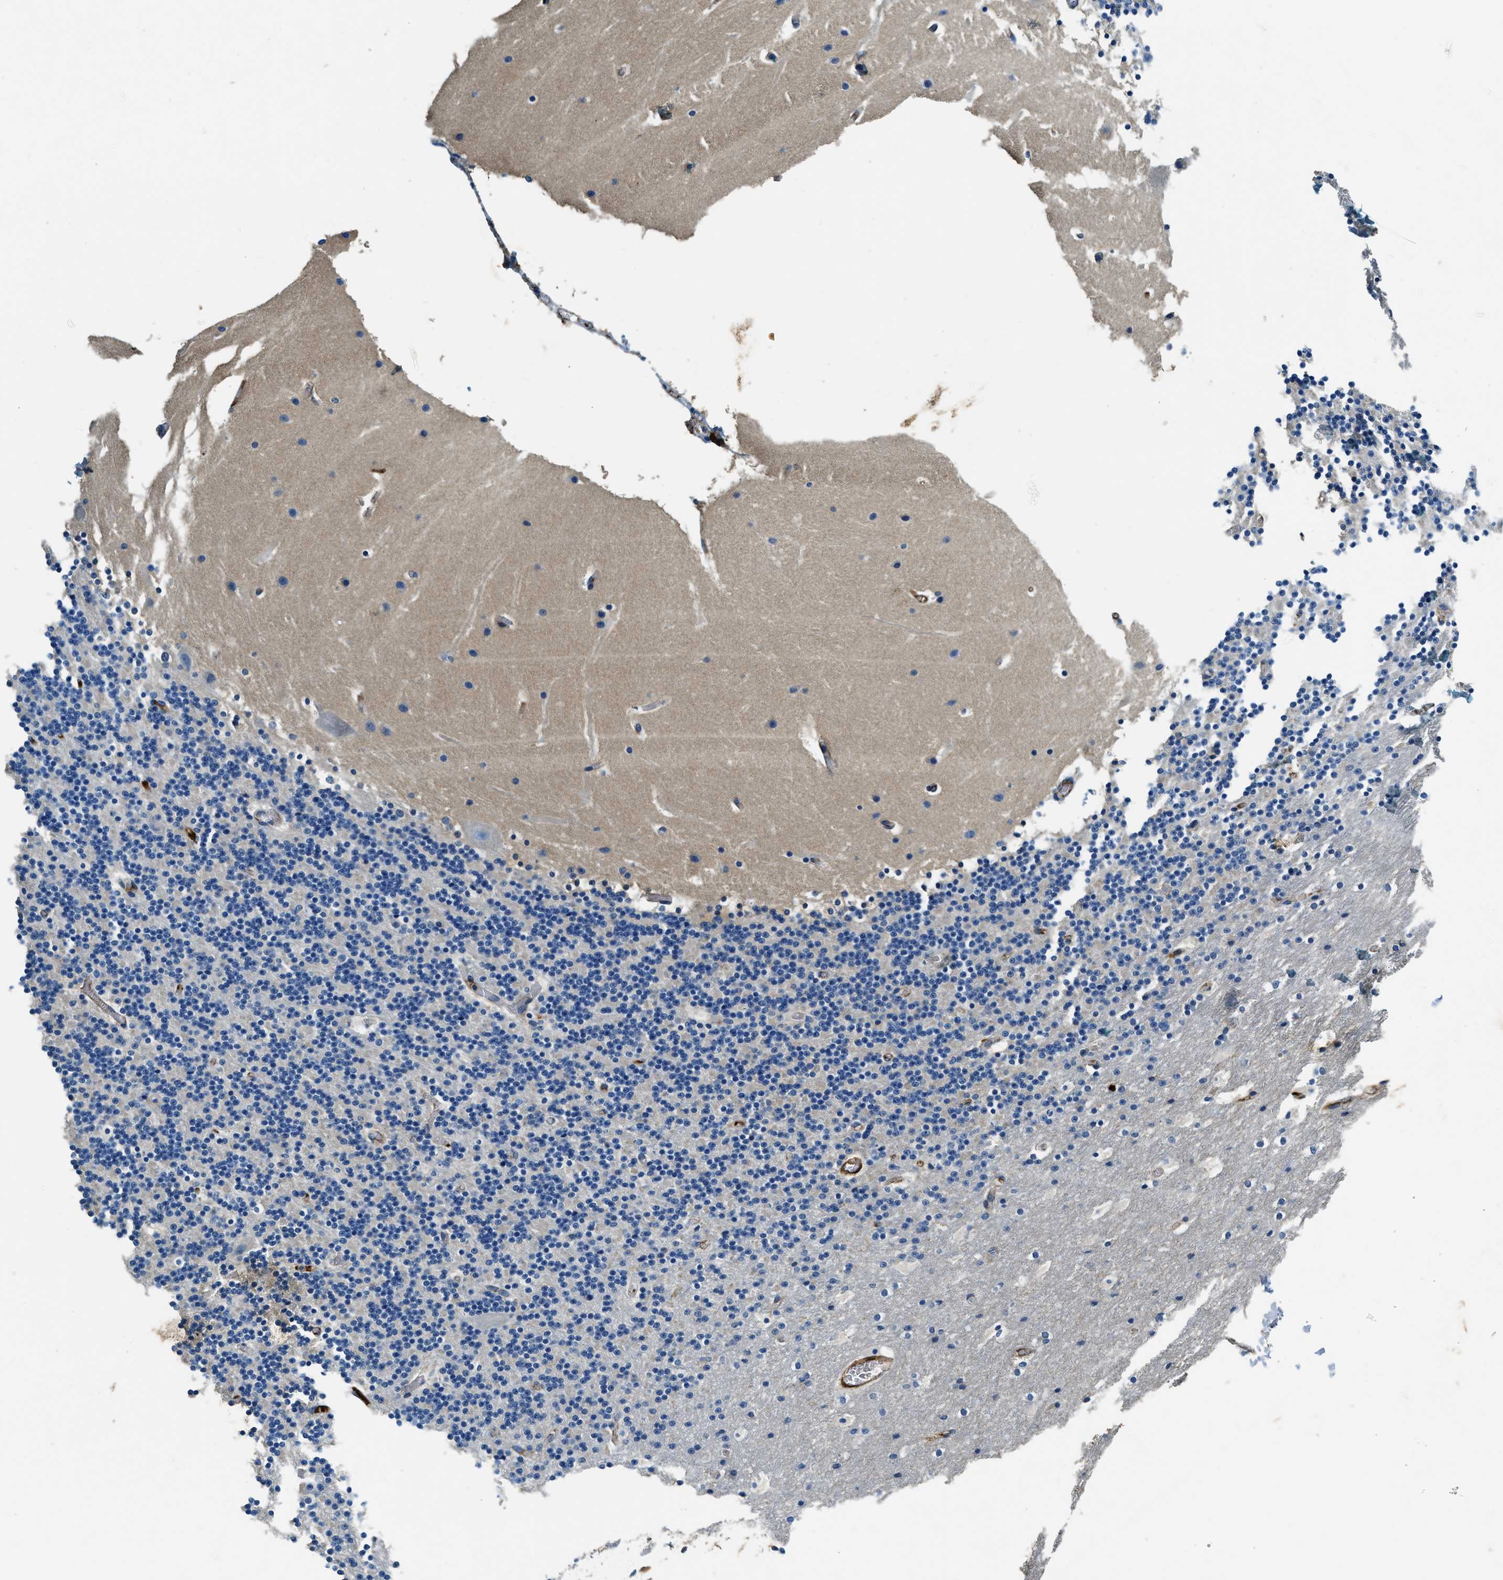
{"staining": {"intensity": "negative", "quantity": "none", "location": "none"}, "tissue": "cerebellum", "cell_type": "Cells in granular layer", "image_type": "normal", "snomed": [{"axis": "morphology", "description": "Normal tissue, NOS"}, {"axis": "topography", "description": "Cerebellum"}], "caption": "A high-resolution micrograph shows immunohistochemistry staining of normal cerebellum, which exhibits no significant positivity in cells in granular layer.", "gene": "TMEM186", "patient": {"sex": "male", "age": 45}}